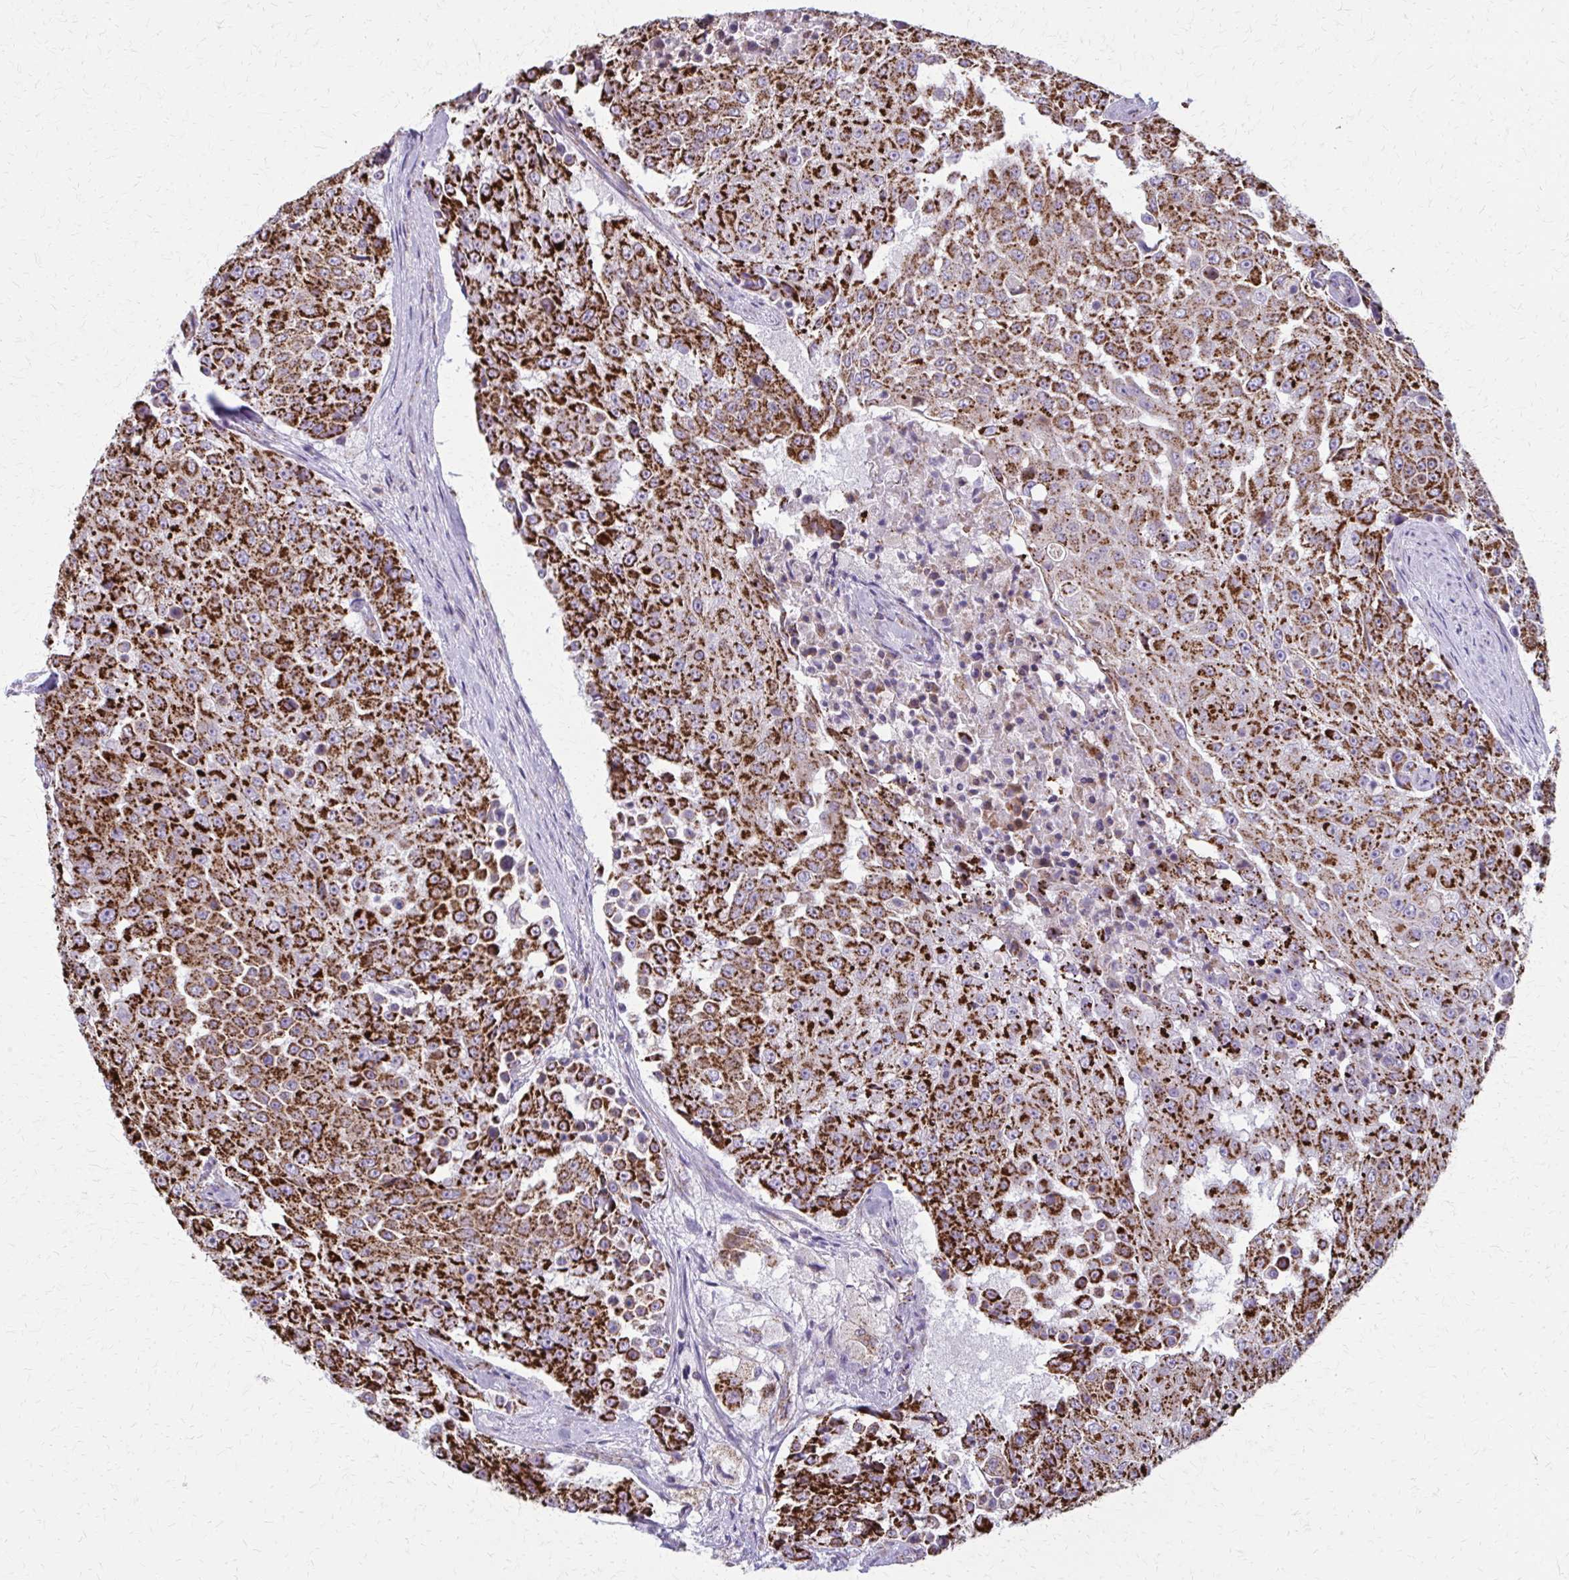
{"staining": {"intensity": "strong", "quantity": ">75%", "location": "cytoplasmic/membranous"}, "tissue": "urothelial cancer", "cell_type": "Tumor cells", "image_type": "cancer", "snomed": [{"axis": "morphology", "description": "Urothelial carcinoma, High grade"}, {"axis": "topography", "description": "Urinary bladder"}], "caption": "Immunohistochemical staining of urothelial carcinoma (high-grade) reveals high levels of strong cytoplasmic/membranous protein staining in about >75% of tumor cells.", "gene": "TVP23A", "patient": {"sex": "female", "age": 63}}